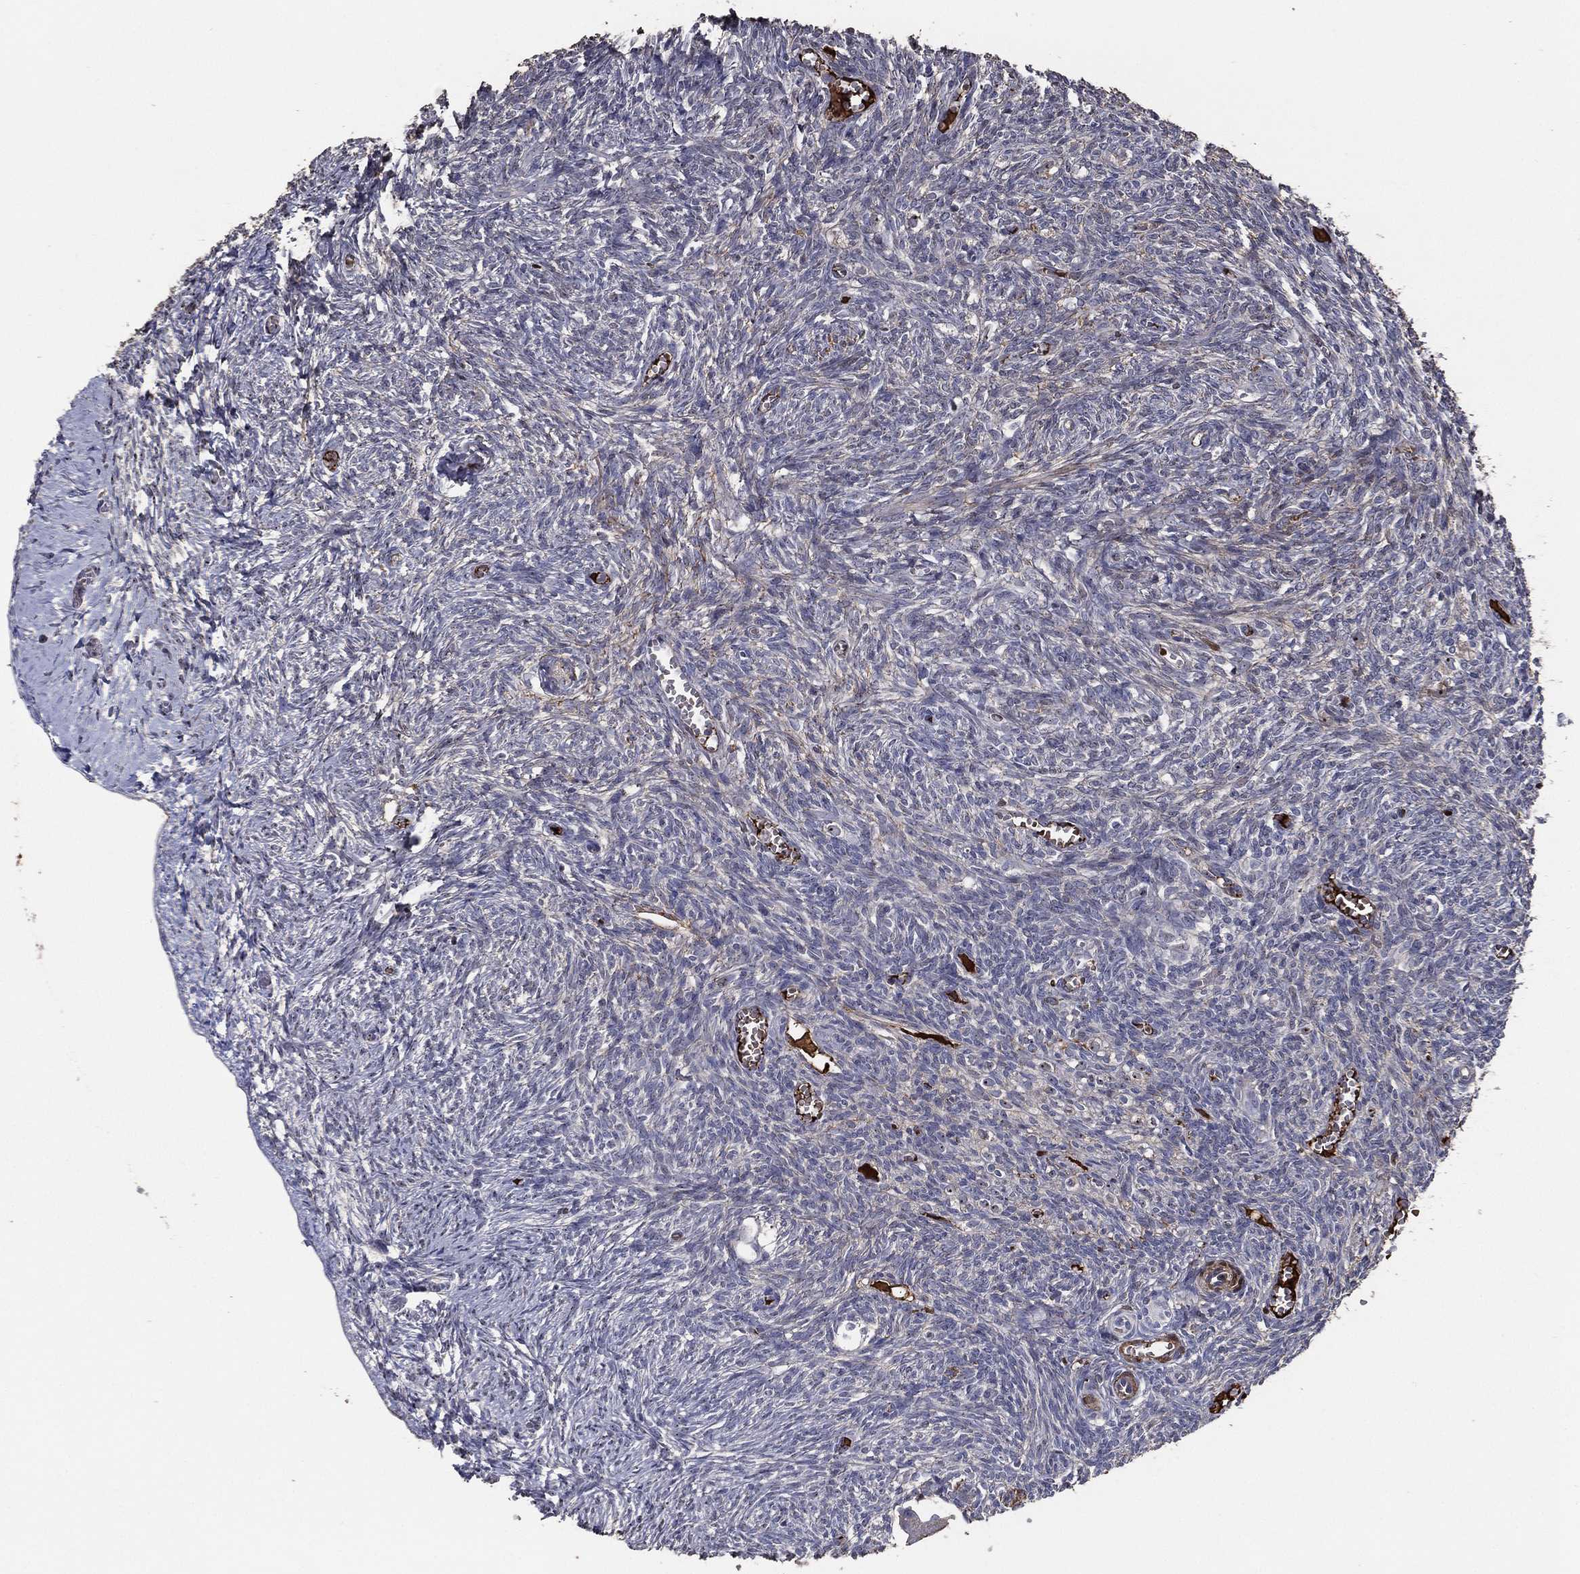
{"staining": {"intensity": "negative", "quantity": "none", "location": "none"}, "tissue": "ovary", "cell_type": "Follicle cells", "image_type": "normal", "snomed": [{"axis": "morphology", "description": "Normal tissue, NOS"}, {"axis": "topography", "description": "Ovary"}], "caption": "High power microscopy histopathology image of an immunohistochemistry (IHC) photomicrograph of normal ovary, revealing no significant staining in follicle cells. (DAB IHC with hematoxylin counter stain).", "gene": "EFNA1", "patient": {"sex": "female", "age": 43}}